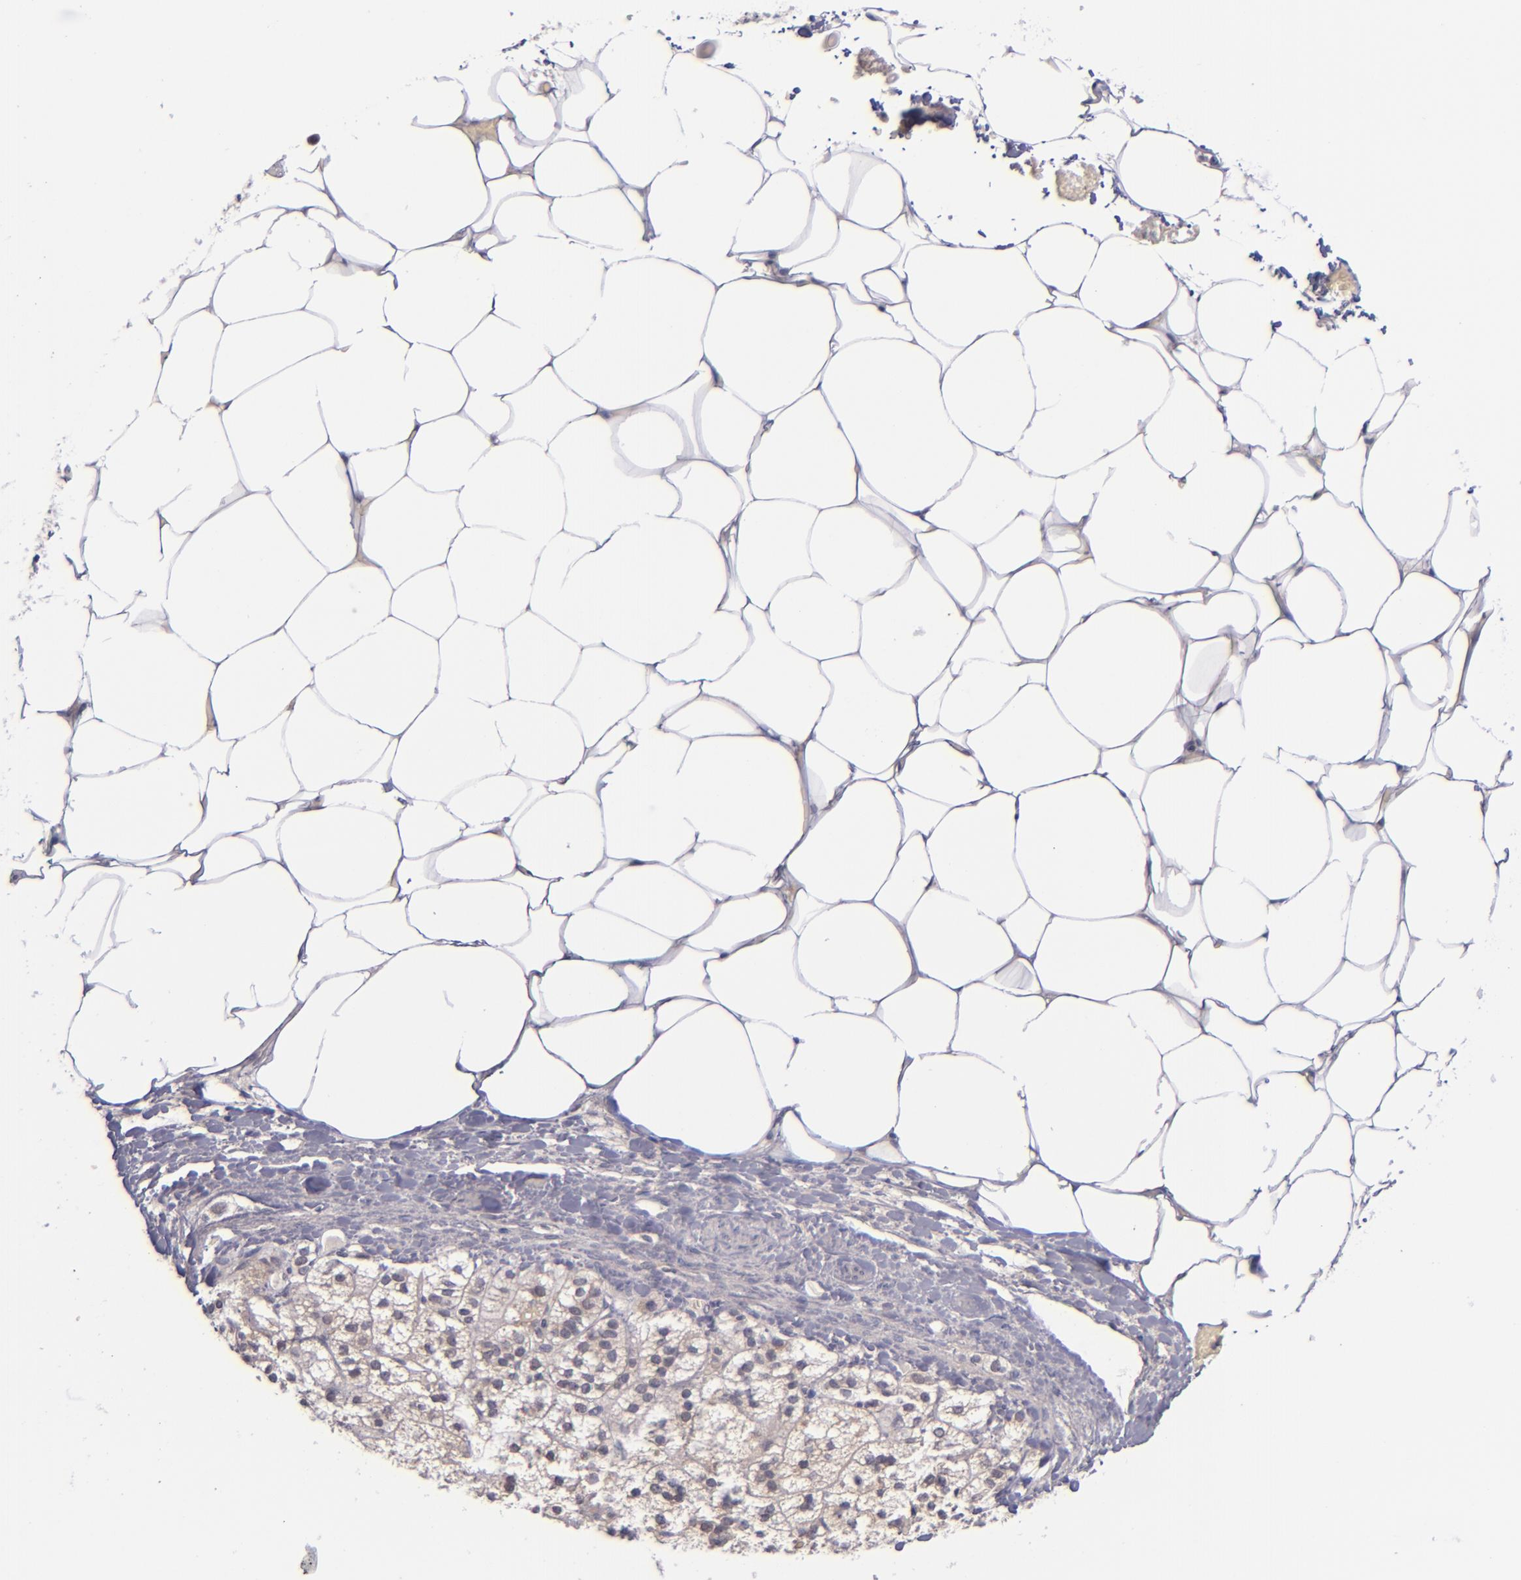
{"staining": {"intensity": "weak", "quantity": "25%-75%", "location": "cytoplasmic/membranous"}, "tissue": "adrenal gland", "cell_type": "Glandular cells", "image_type": "normal", "snomed": [{"axis": "morphology", "description": "Normal tissue, NOS"}, {"axis": "topography", "description": "Adrenal gland"}], "caption": "Adrenal gland was stained to show a protein in brown. There is low levels of weak cytoplasmic/membranous expression in approximately 25%-75% of glandular cells. The staining was performed using DAB to visualize the protein expression in brown, while the nuclei were stained in blue with hematoxylin (Magnification: 20x).", "gene": "TSC2", "patient": {"sex": "male", "age": 35}}